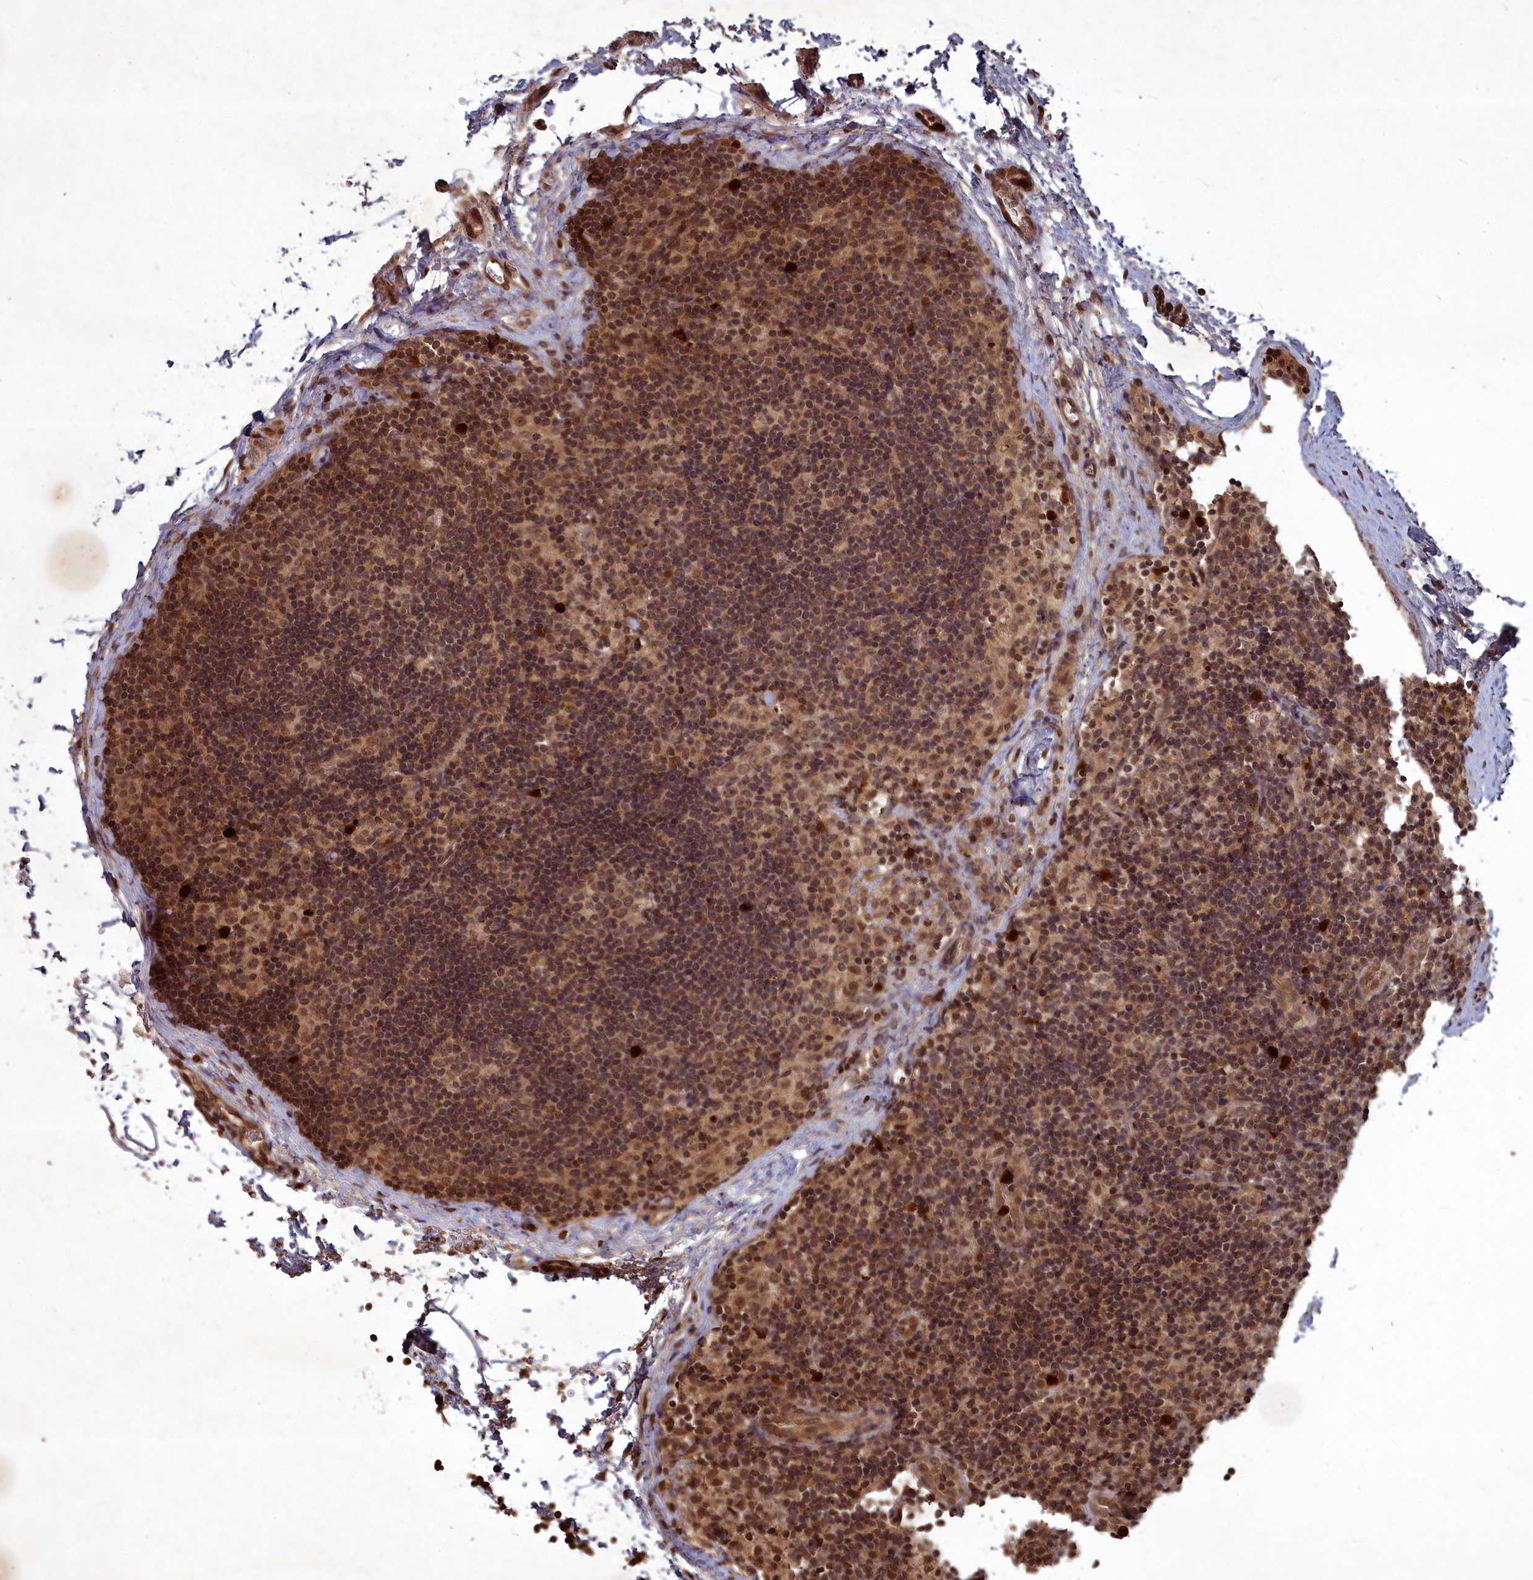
{"staining": {"intensity": "moderate", "quantity": "25%-75%", "location": "nuclear"}, "tissue": "lymph node", "cell_type": "Germinal center cells", "image_type": "normal", "snomed": [{"axis": "morphology", "description": "Normal tissue, NOS"}, {"axis": "topography", "description": "Lymph node"}], "caption": "Lymph node stained with a protein marker displays moderate staining in germinal center cells.", "gene": "SRMS", "patient": {"sex": "female", "age": 22}}